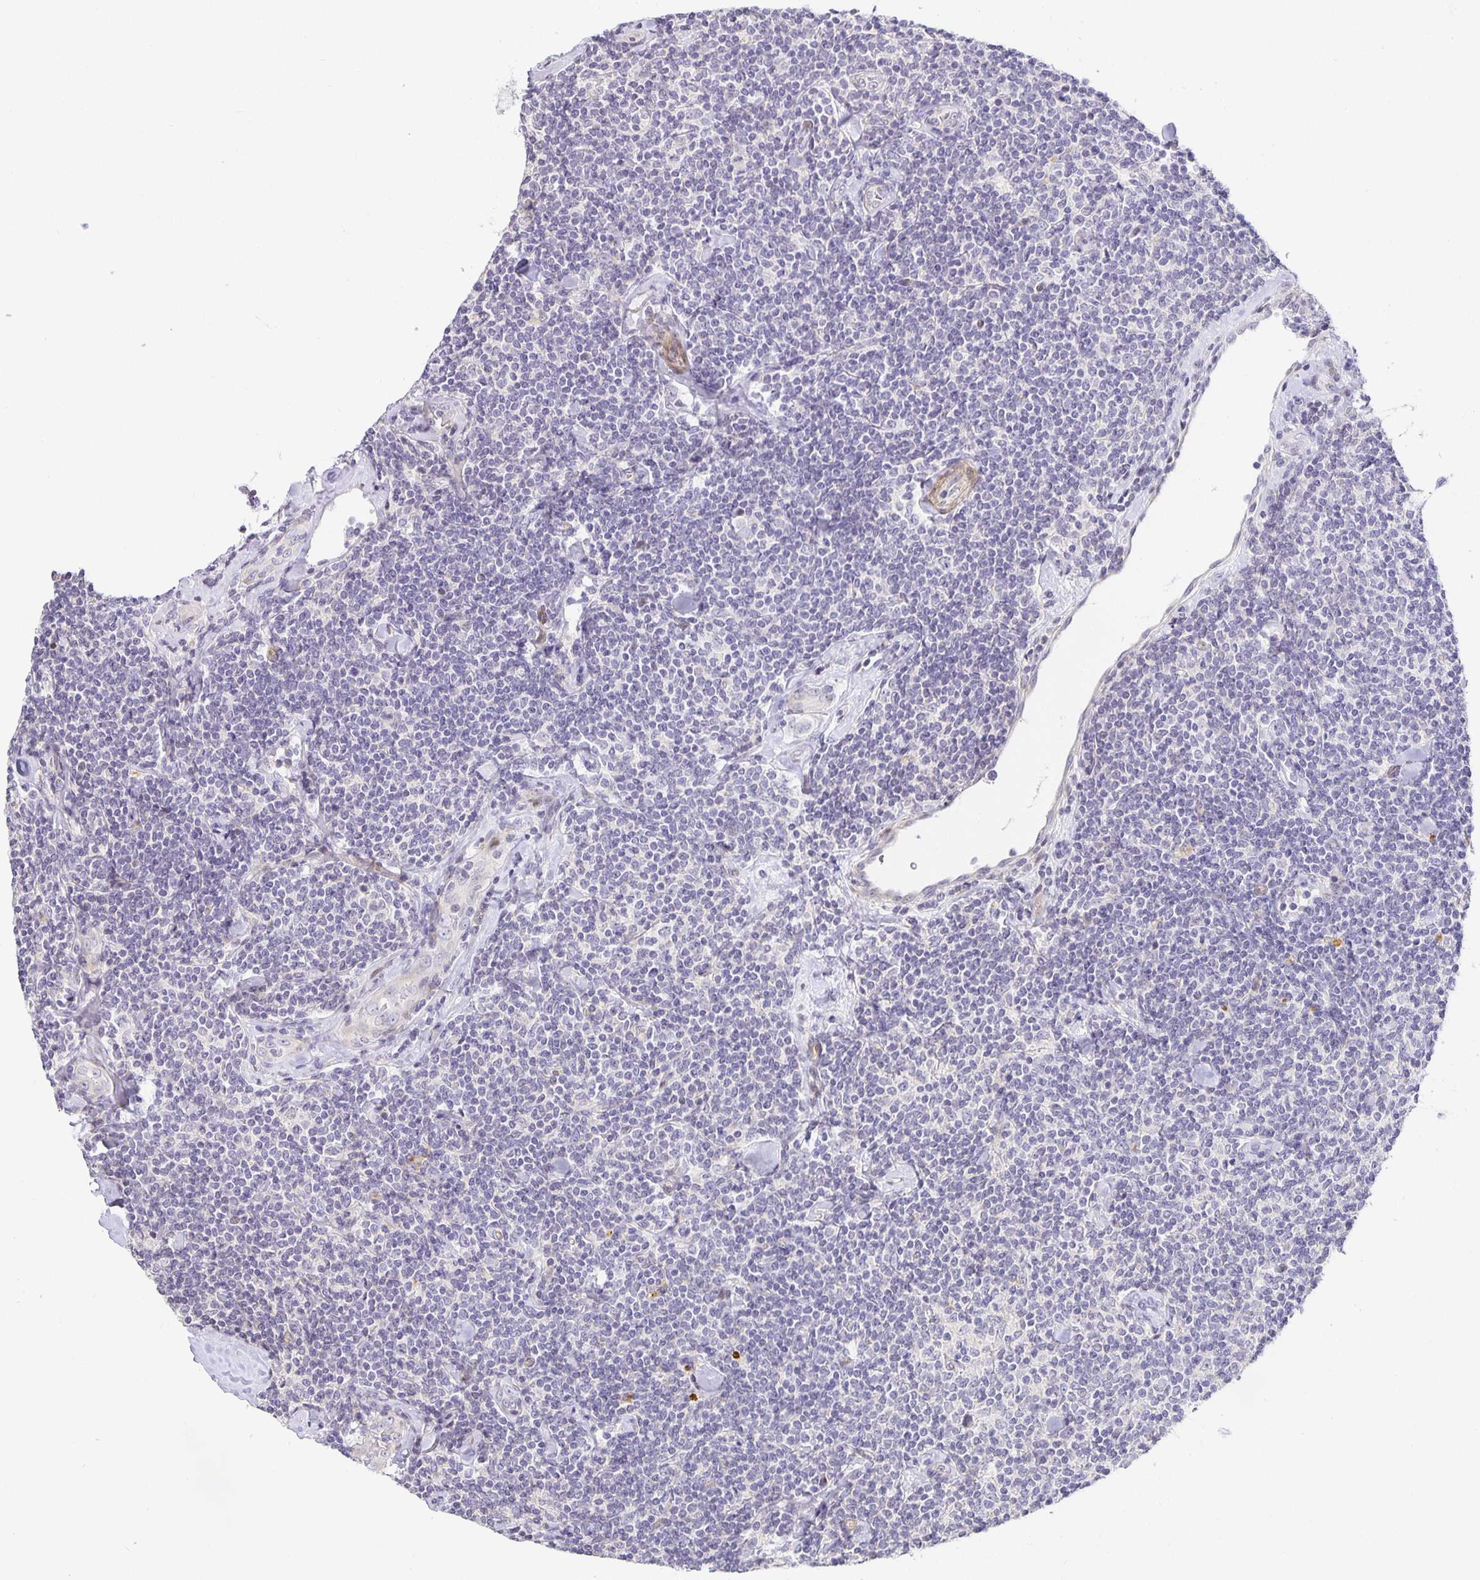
{"staining": {"intensity": "negative", "quantity": "none", "location": "none"}, "tissue": "lymphoma", "cell_type": "Tumor cells", "image_type": "cancer", "snomed": [{"axis": "morphology", "description": "Malignant lymphoma, non-Hodgkin's type, Low grade"}, {"axis": "topography", "description": "Lymph node"}], "caption": "Immunohistochemistry image of human lymphoma stained for a protein (brown), which shows no staining in tumor cells.", "gene": "TJP3", "patient": {"sex": "female", "age": 56}}